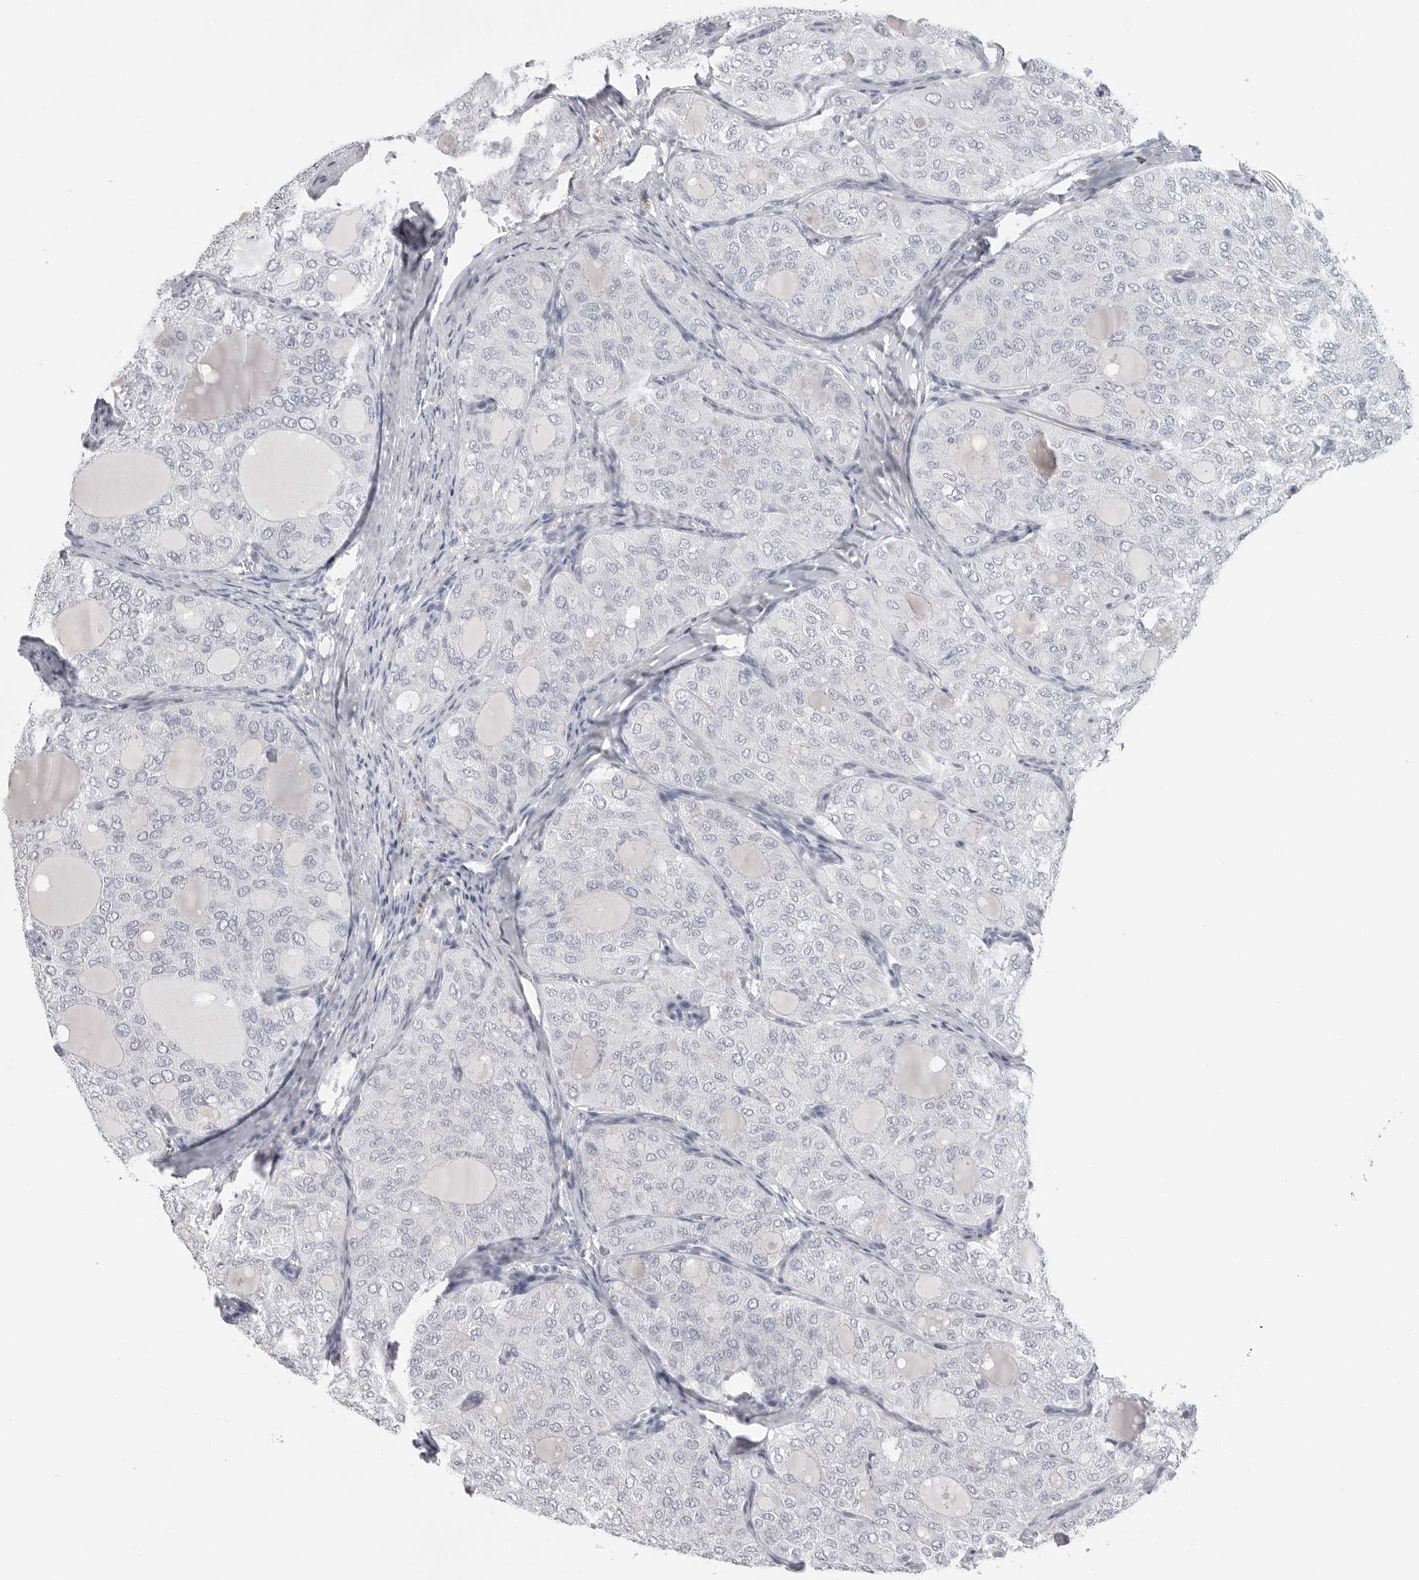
{"staining": {"intensity": "negative", "quantity": "none", "location": "none"}, "tissue": "thyroid cancer", "cell_type": "Tumor cells", "image_type": "cancer", "snomed": [{"axis": "morphology", "description": "Follicular adenoma carcinoma, NOS"}, {"axis": "topography", "description": "Thyroid gland"}], "caption": "Tumor cells are negative for brown protein staining in thyroid cancer.", "gene": "PGA3", "patient": {"sex": "male", "age": 75}}